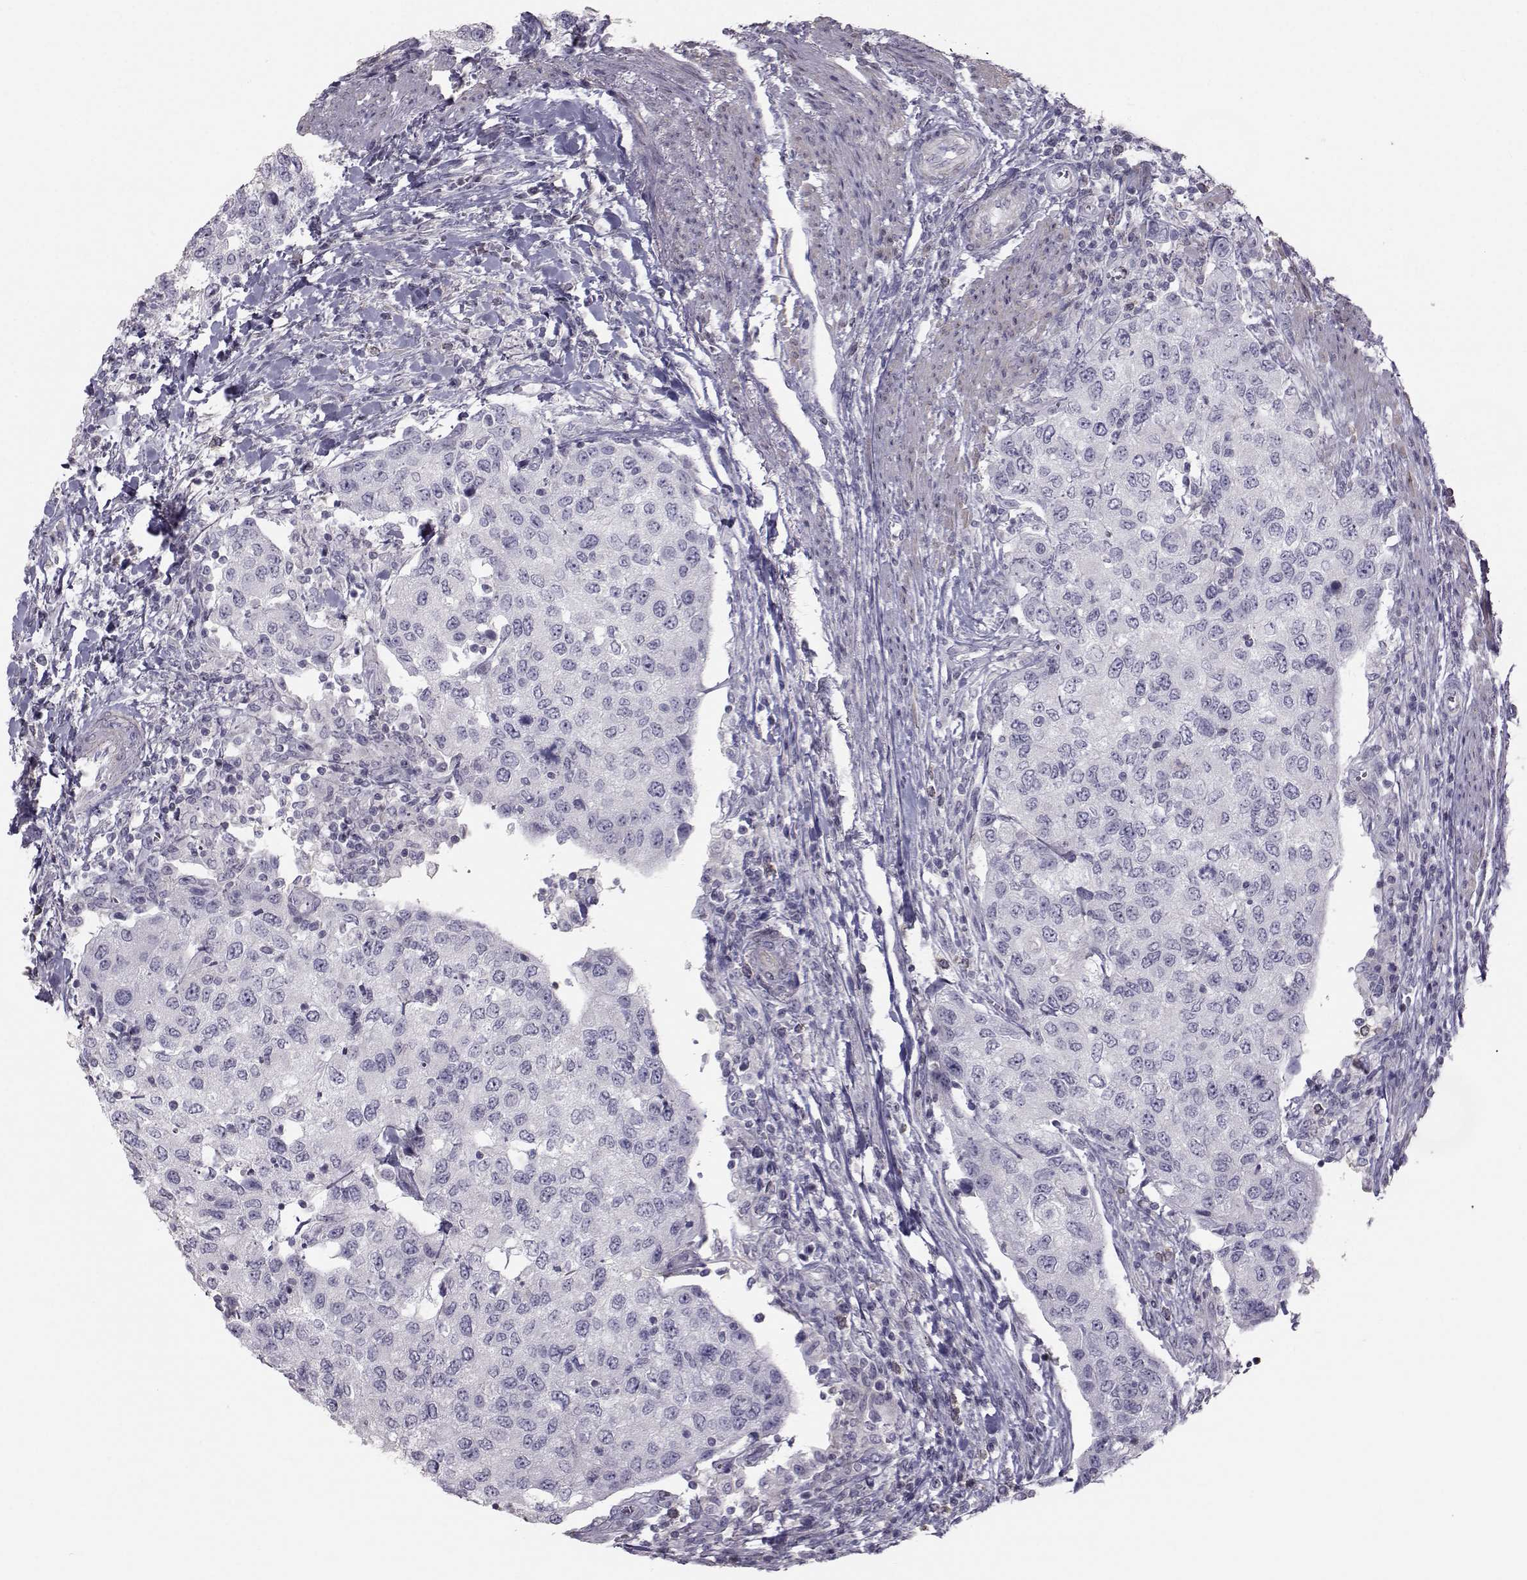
{"staining": {"intensity": "negative", "quantity": "none", "location": "none"}, "tissue": "urothelial cancer", "cell_type": "Tumor cells", "image_type": "cancer", "snomed": [{"axis": "morphology", "description": "Urothelial carcinoma, High grade"}, {"axis": "topography", "description": "Urinary bladder"}], "caption": "Protein analysis of urothelial cancer displays no significant expression in tumor cells.", "gene": "GARIN3", "patient": {"sex": "female", "age": 78}}